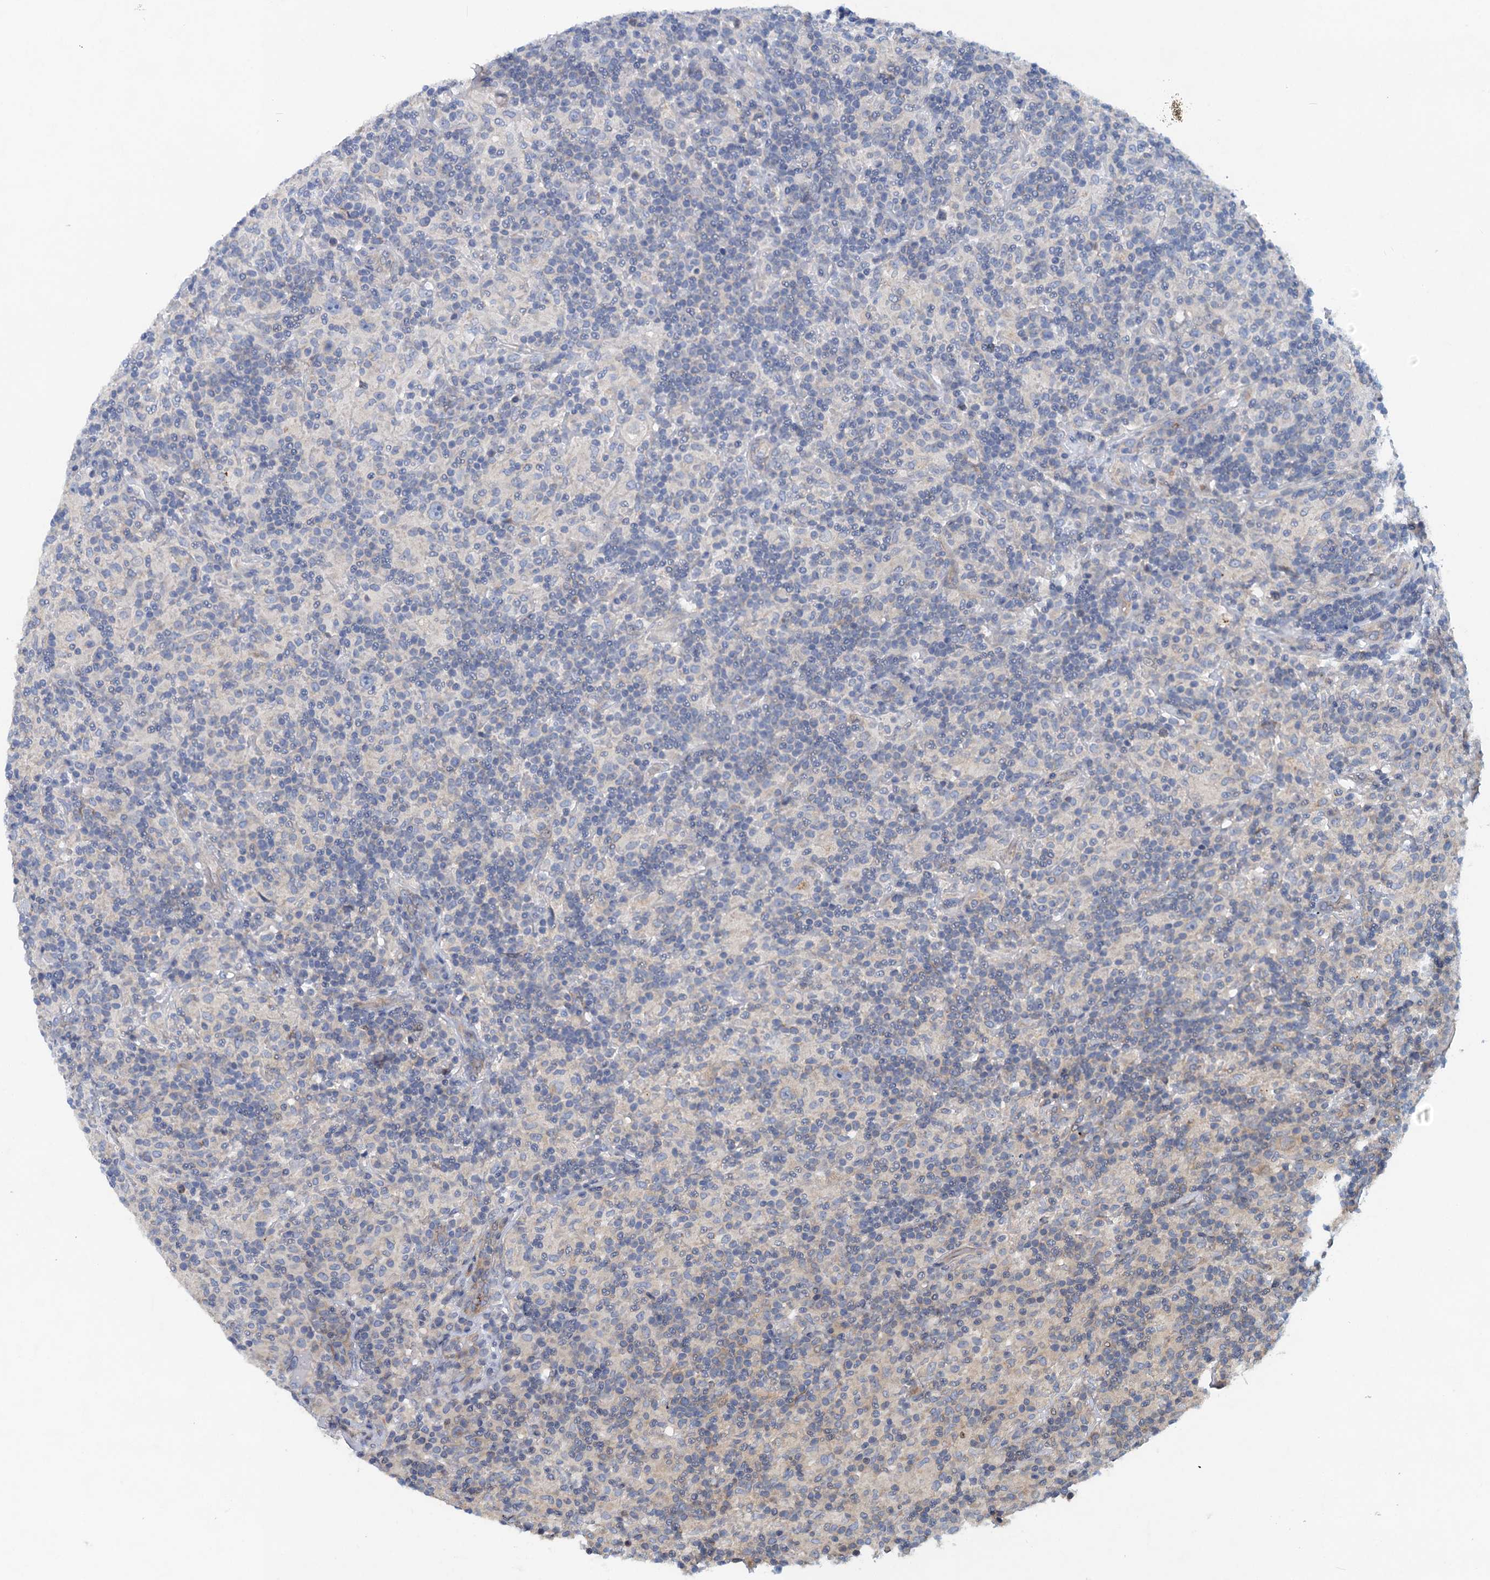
{"staining": {"intensity": "negative", "quantity": "none", "location": "none"}, "tissue": "lymphoma", "cell_type": "Tumor cells", "image_type": "cancer", "snomed": [{"axis": "morphology", "description": "Hodgkin's disease, NOS"}, {"axis": "topography", "description": "Lymph node"}], "caption": "IHC image of neoplastic tissue: lymphoma stained with DAB displays no significant protein expression in tumor cells.", "gene": "NBEA", "patient": {"sex": "male", "age": 70}}